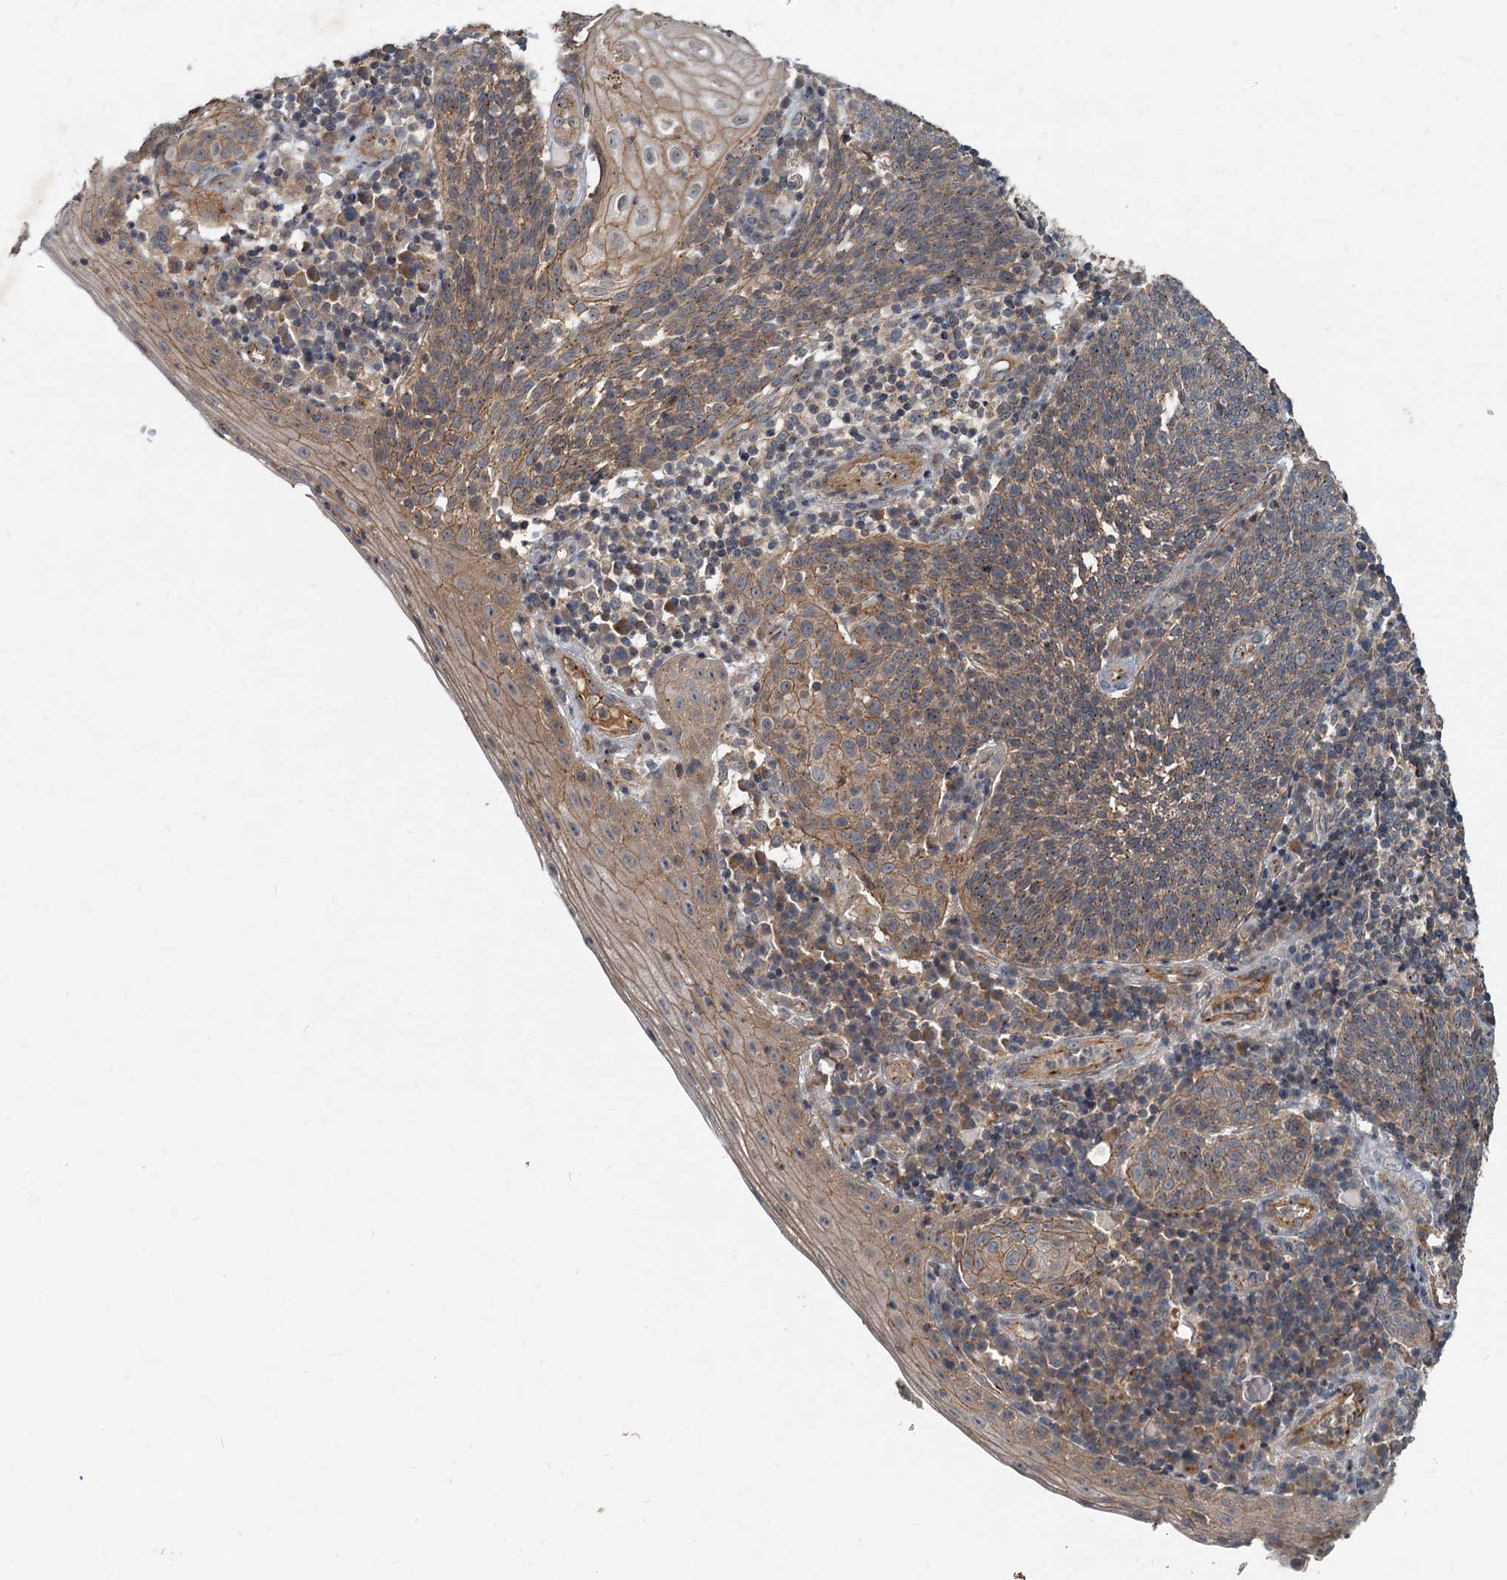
{"staining": {"intensity": "moderate", "quantity": ">75%", "location": "cytoplasmic/membranous"}, "tissue": "cervical cancer", "cell_type": "Tumor cells", "image_type": "cancer", "snomed": [{"axis": "morphology", "description": "Squamous cell carcinoma, NOS"}, {"axis": "topography", "description": "Cervix"}], "caption": "High-power microscopy captured an immunohistochemistry (IHC) histopathology image of cervical squamous cell carcinoma, revealing moderate cytoplasmic/membranous expression in approximately >75% of tumor cells. (Stains: DAB (3,3'-diaminobenzidine) in brown, nuclei in blue, Microscopy: brightfield microscopy at high magnification).", "gene": "CEP68", "patient": {"sex": "female", "age": 34}}